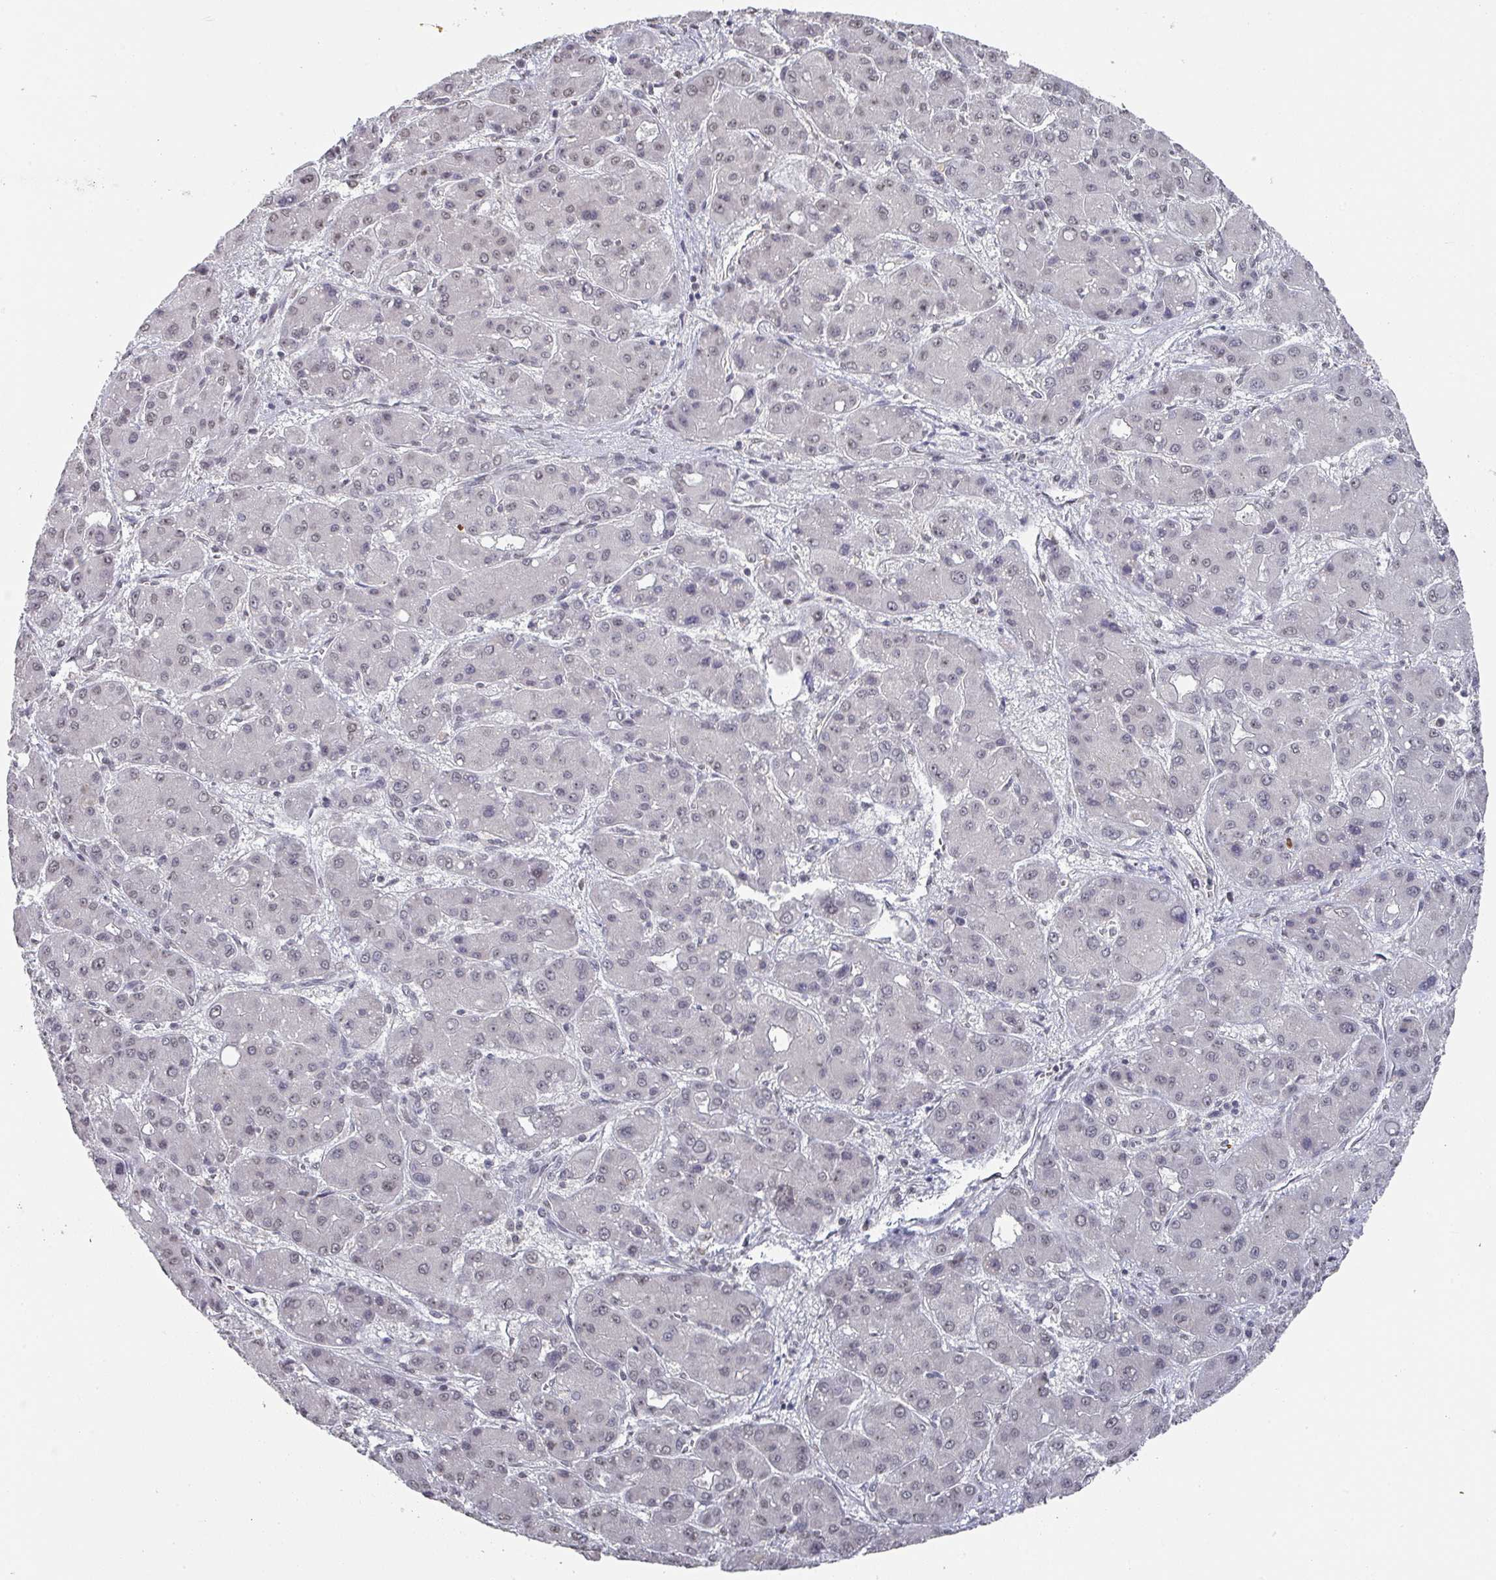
{"staining": {"intensity": "negative", "quantity": "none", "location": "none"}, "tissue": "liver cancer", "cell_type": "Tumor cells", "image_type": "cancer", "snomed": [{"axis": "morphology", "description": "Carcinoma, Hepatocellular, NOS"}, {"axis": "topography", "description": "Liver"}], "caption": "Human hepatocellular carcinoma (liver) stained for a protein using immunohistochemistry (IHC) demonstrates no staining in tumor cells.", "gene": "ZNF654", "patient": {"sex": "male", "age": 55}}